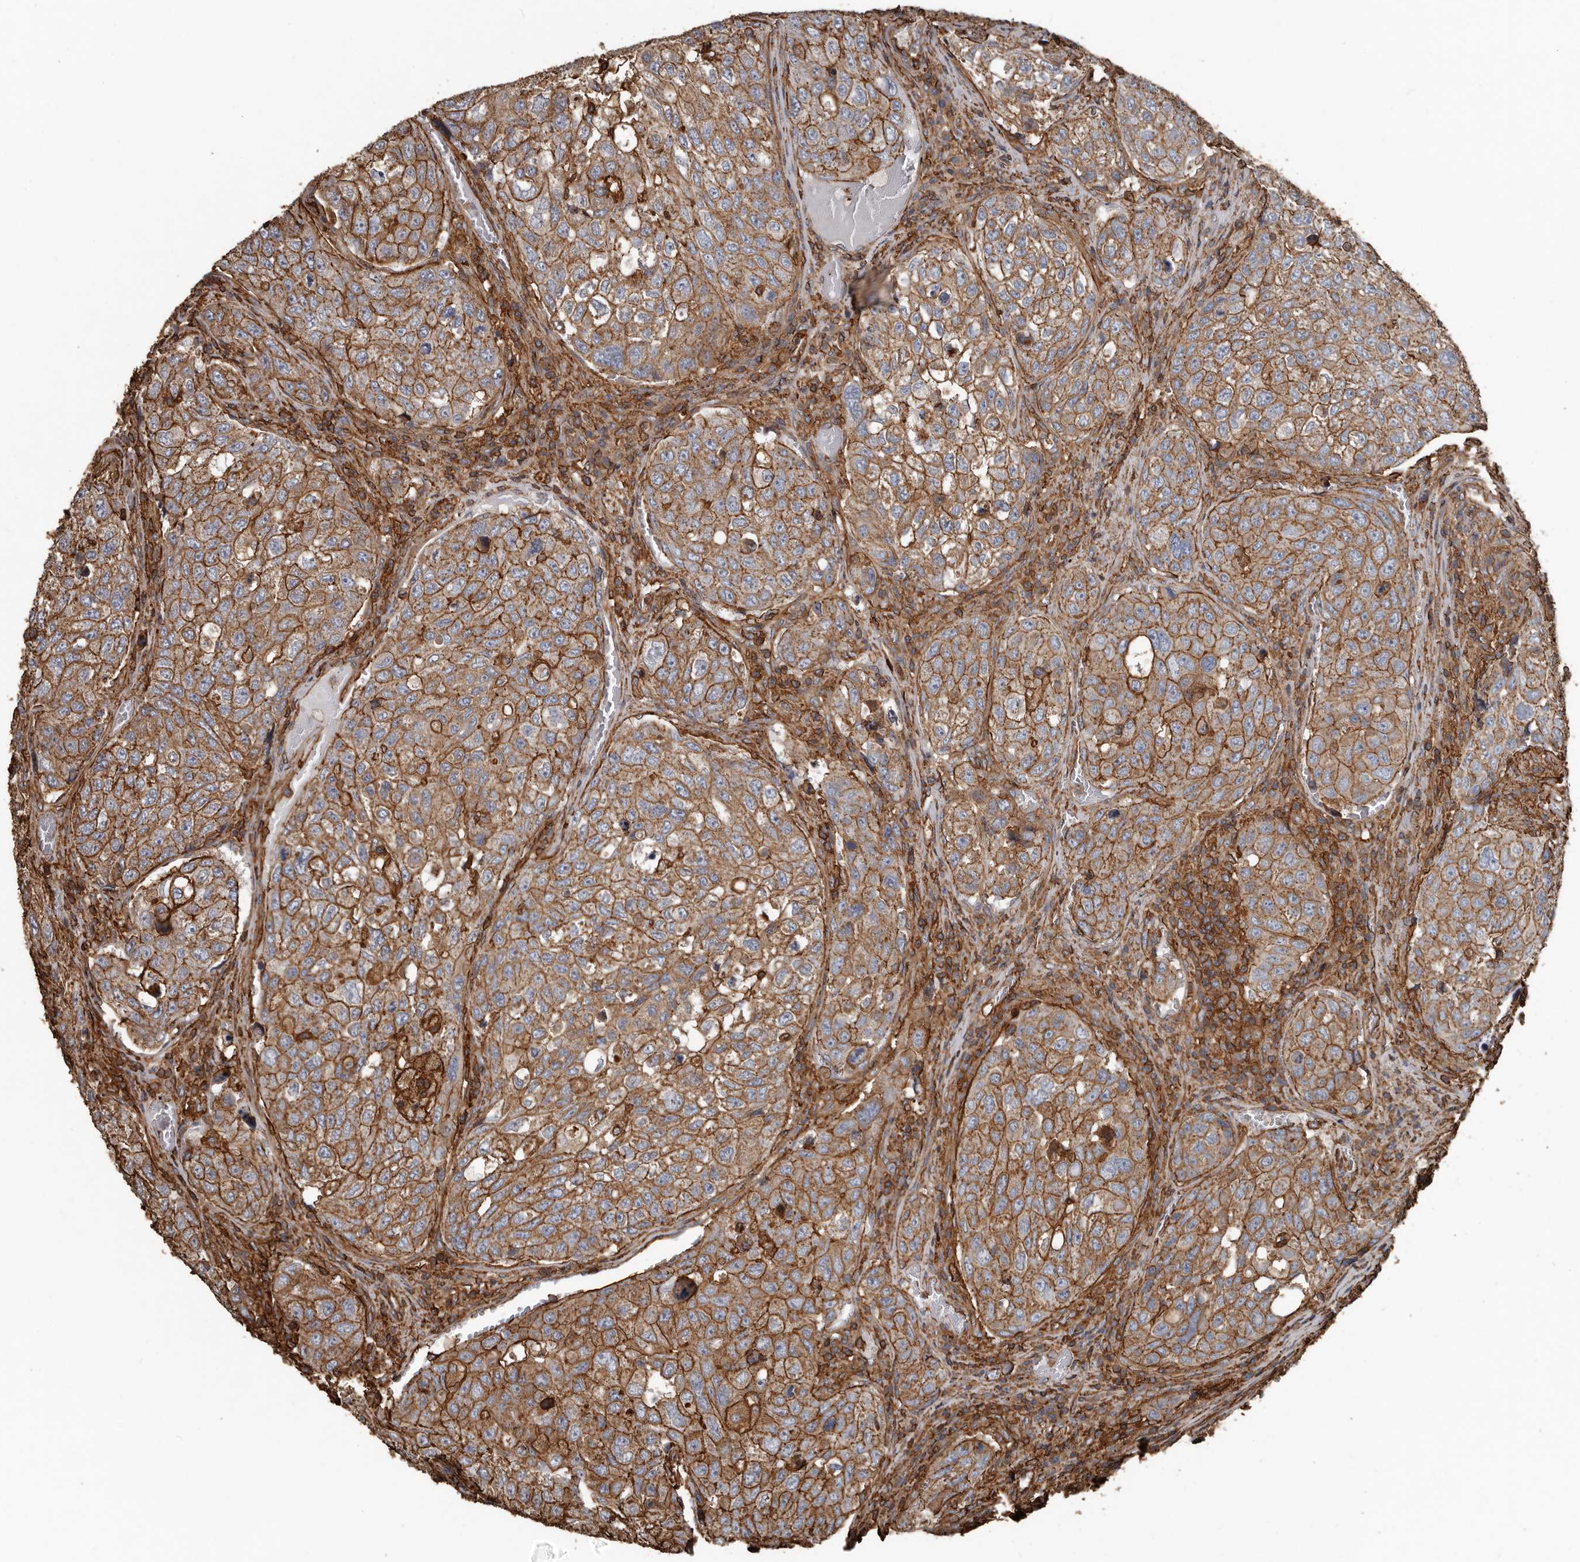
{"staining": {"intensity": "strong", "quantity": "25%-75%", "location": "cytoplasmic/membranous"}, "tissue": "urothelial cancer", "cell_type": "Tumor cells", "image_type": "cancer", "snomed": [{"axis": "morphology", "description": "Urothelial carcinoma, High grade"}, {"axis": "topography", "description": "Lymph node"}, {"axis": "topography", "description": "Urinary bladder"}], "caption": "Protein analysis of urothelial cancer tissue reveals strong cytoplasmic/membranous expression in approximately 25%-75% of tumor cells.", "gene": "DENND6B", "patient": {"sex": "male", "age": 51}}